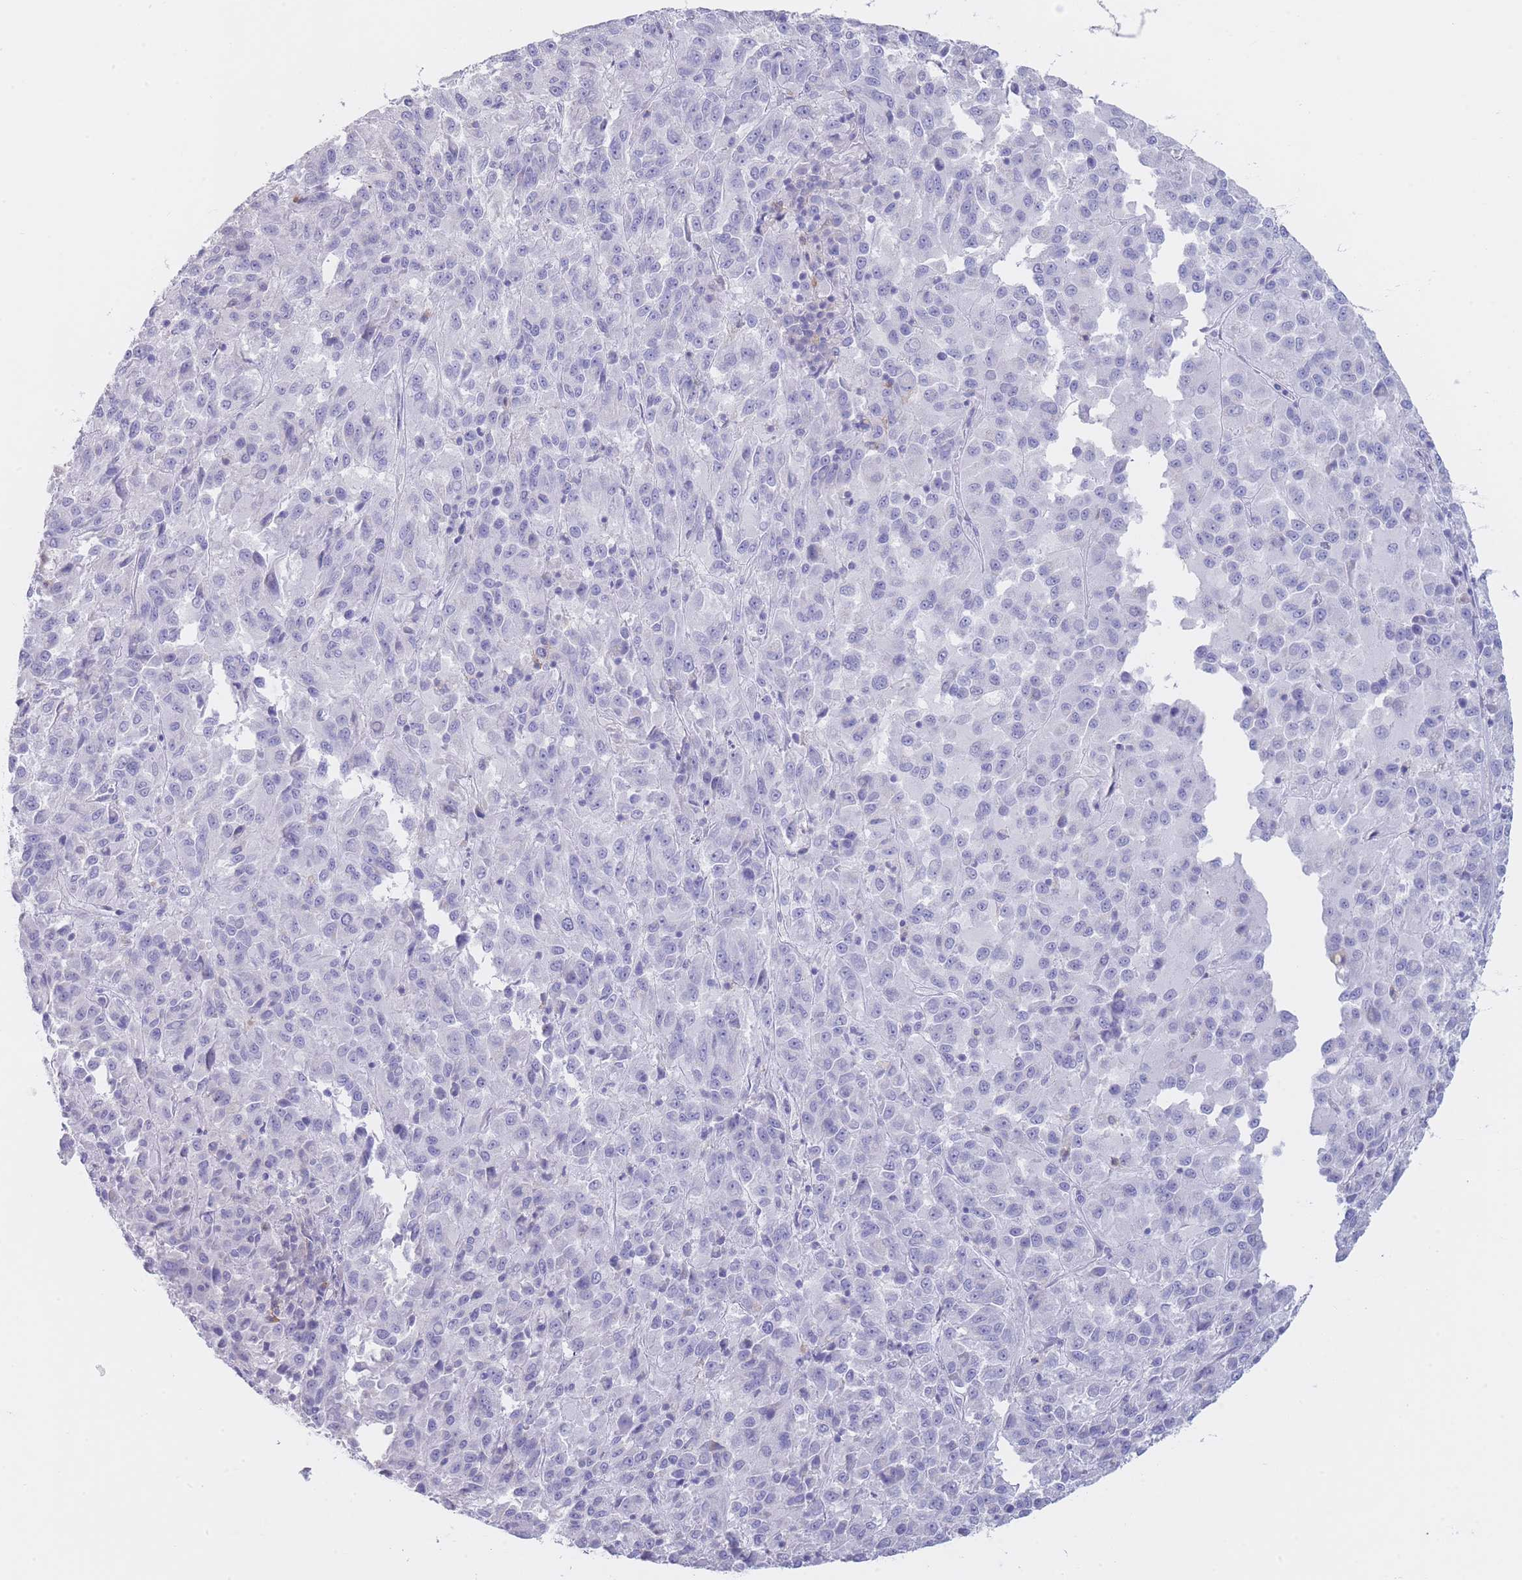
{"staining": {"intensity": "negative", "quantity": "none", "location": "none"}, "tissue": "melanoma", "cell_type": "Tumor cells", "image_type": "cancer", "snomed": [{"axis": "morphology", "description": "Malignant melanoma, Metastatic site"}, {"axis": "topography", "description": "Lung"}], "caption": "A histopathology image of human malignant melanoma (metastatic site) is negative for staining in tumor cells.", "gene": "CD37", "patient": {"sex": "male", "age": 64}}